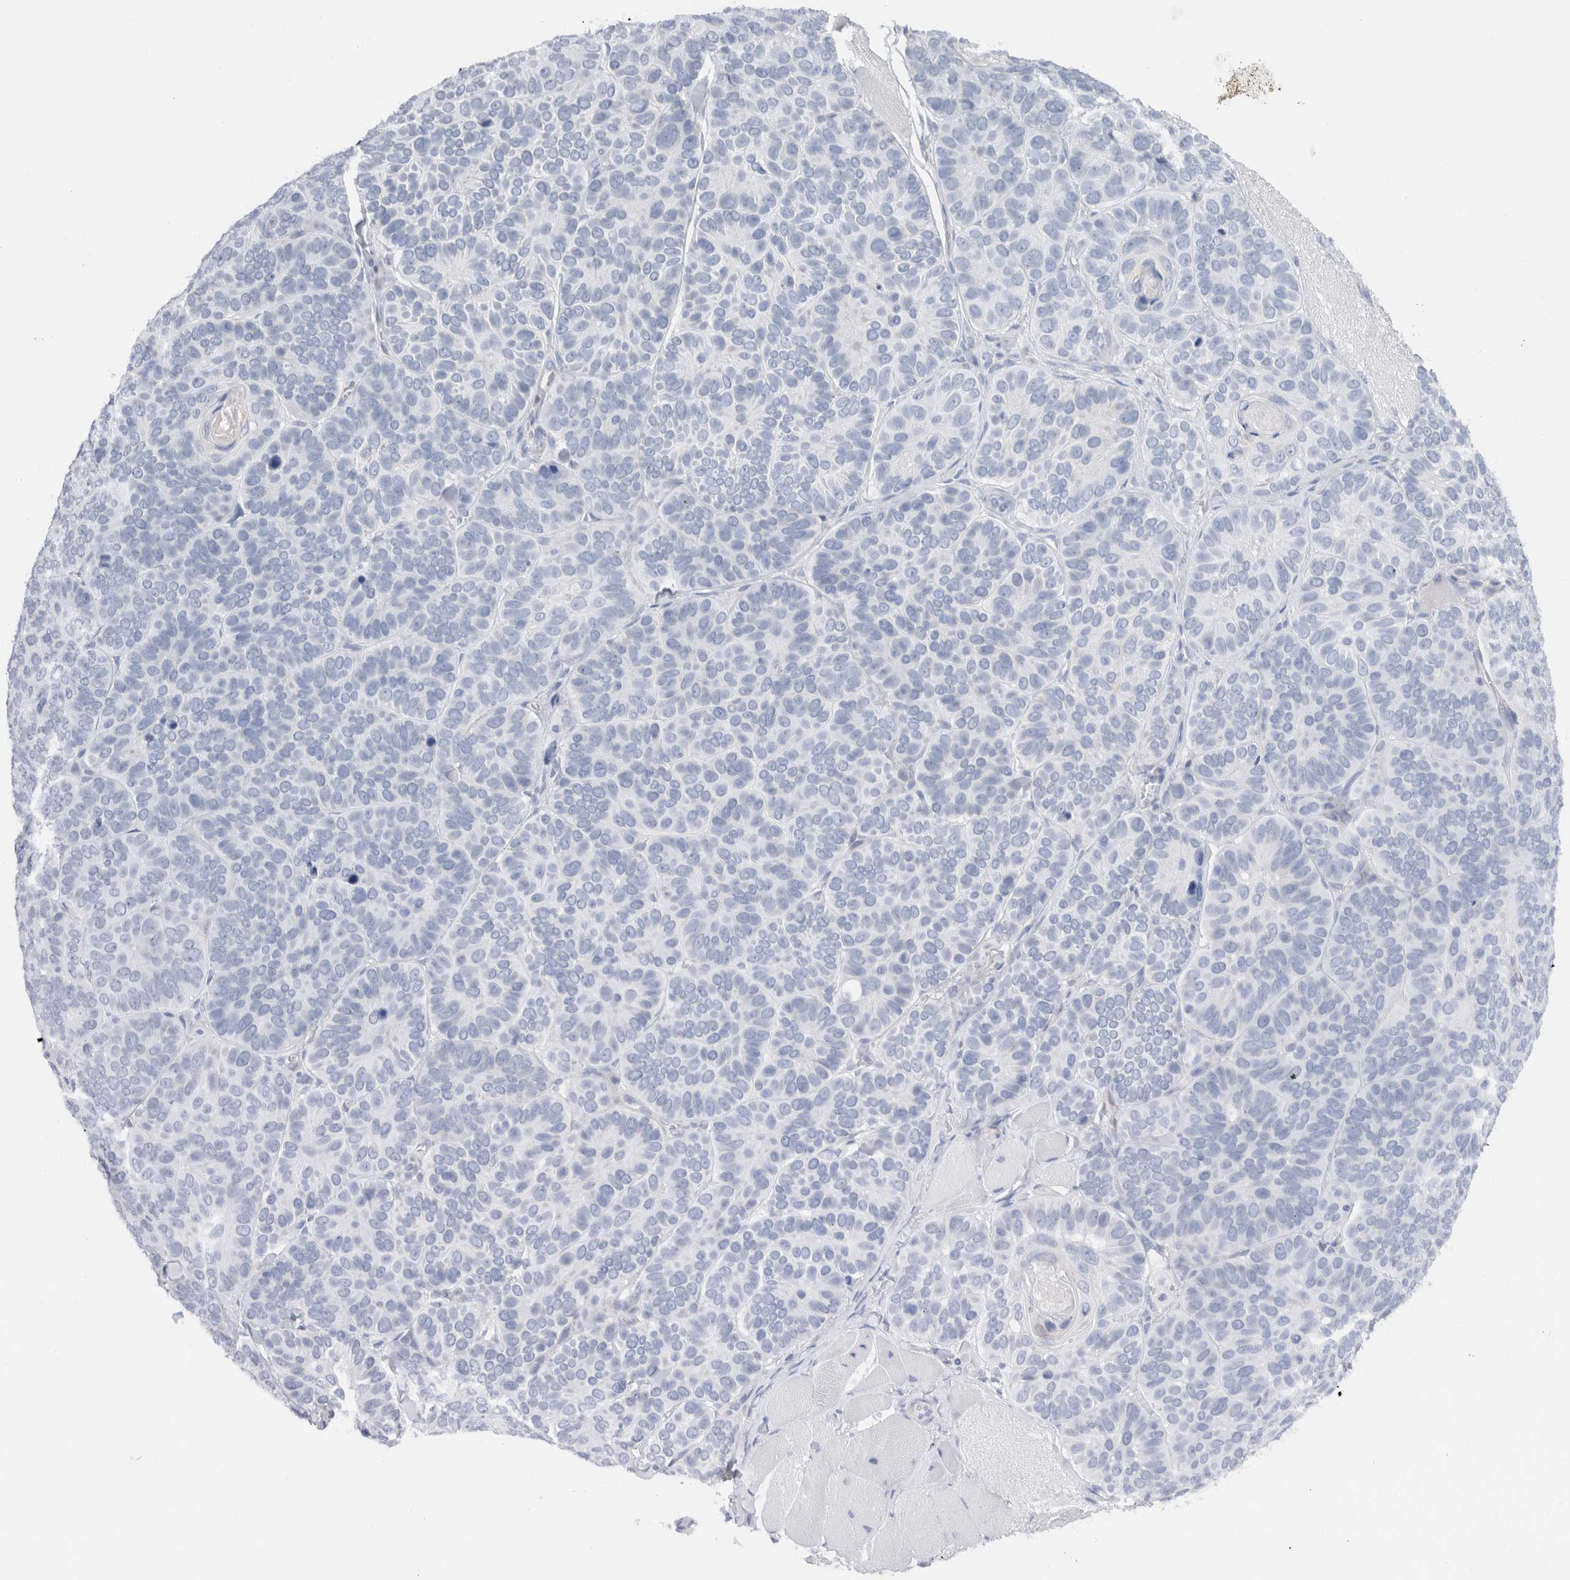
{"staining": {"intensity": "negative", "quantity": "none", "location": "none"}, "tissue": "skin cancer", "cell_type": "Tumor cells", "image_type": "cancer", "snomed": [{"axis": "morphology", "description": "Basal cell carcinoma"}, {"axis": "topography", "description": "Skin"}], "caption": "Tumor cells show no significant expression in skin cancer (basal cell carcinoma).", "gene": "C9orf50", "patient": {"sex": "male", "age": 62}}